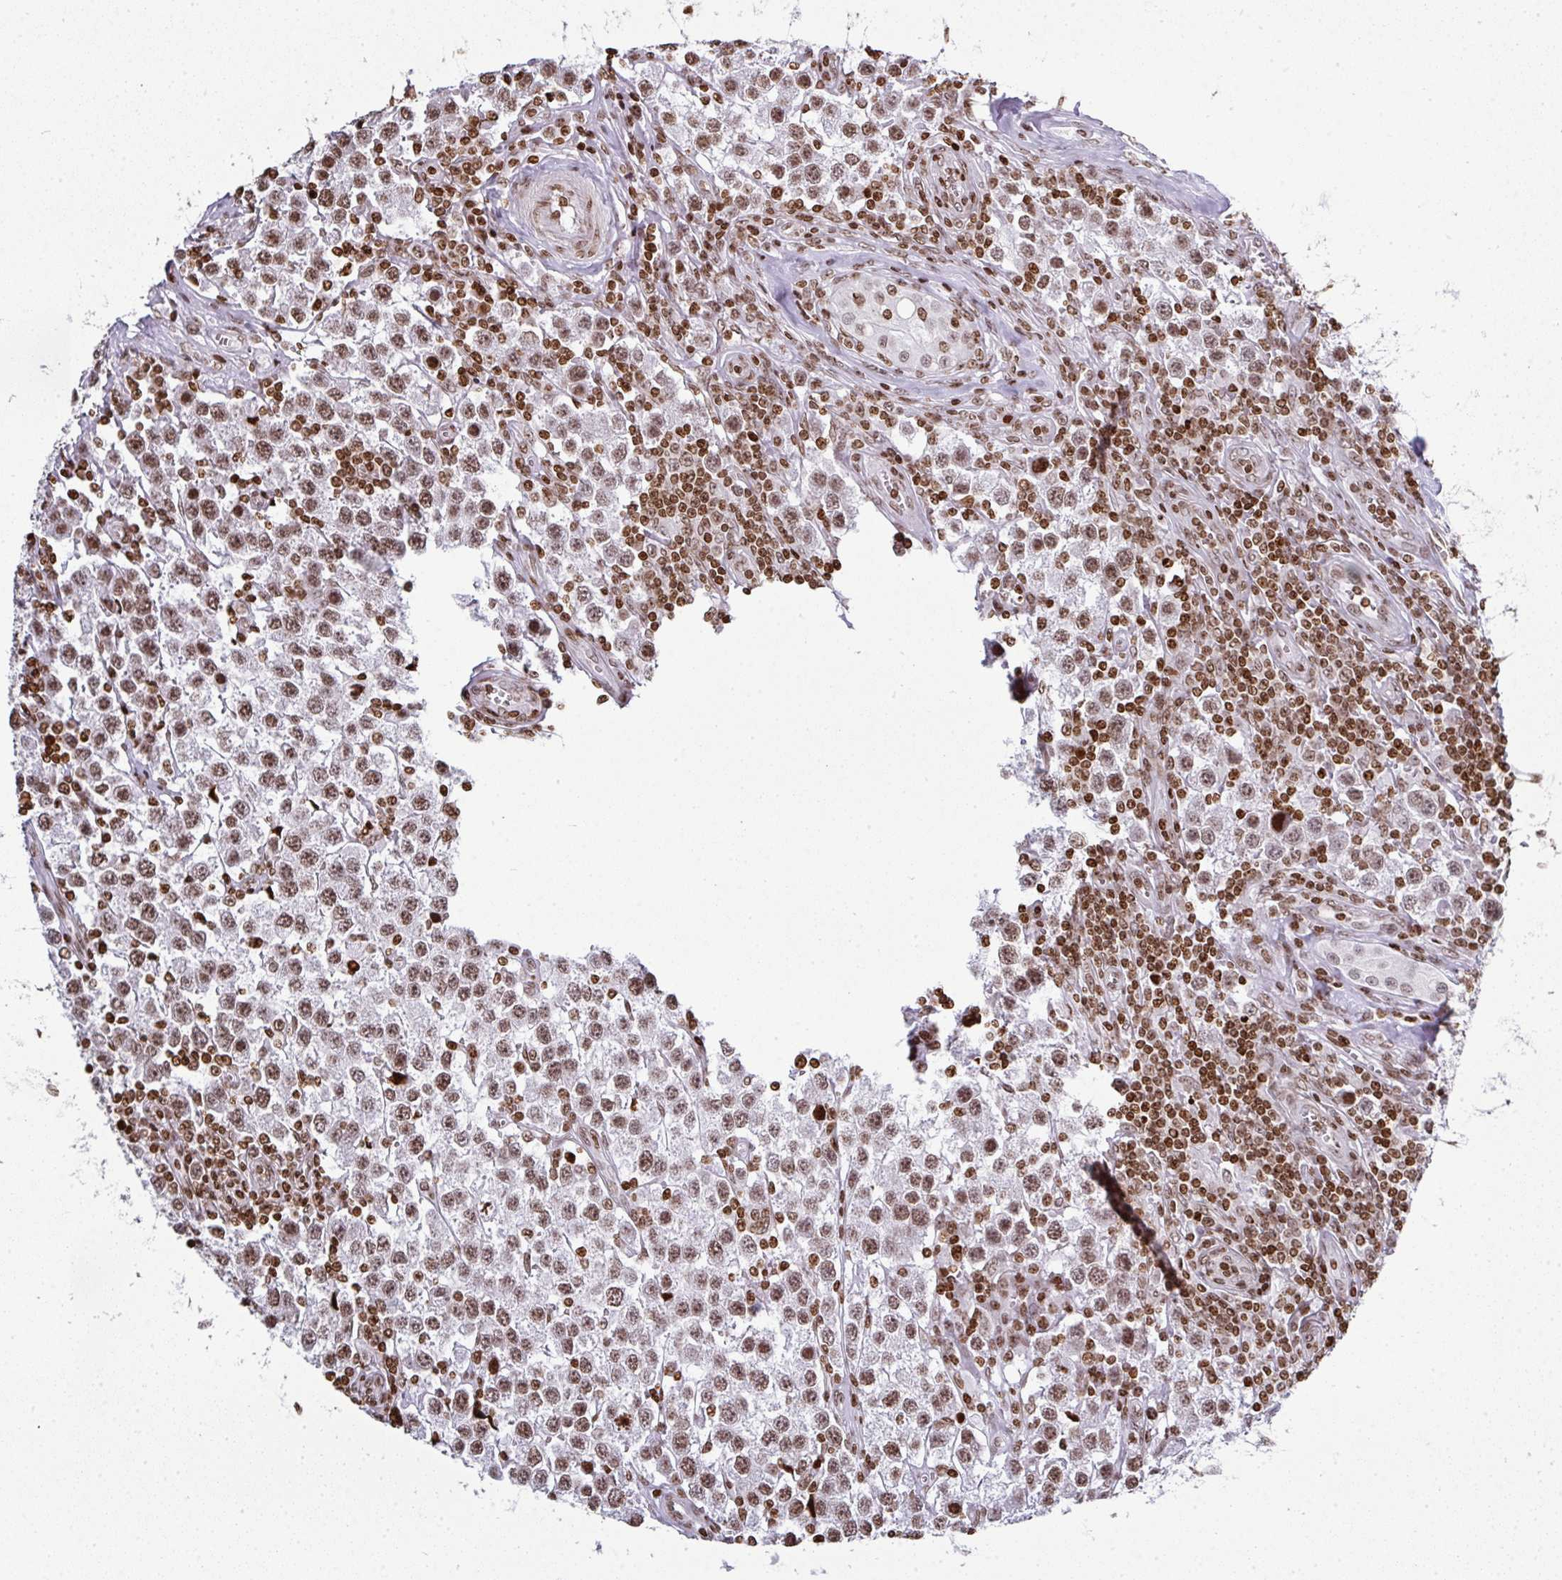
{"staining": {"intensity": "moderate", "quantity": ">75%", "location": "nuclear"}, "tissue": "testis cancer", "cell_type": "Tumor cells", "image_type": "cancer", "snomed": [{"axis": "morphology", "description": "Seminoma, NOS"}, {"axis": "topography", "description": "Testis"}], "caption": "Testis cancer was stained to show a protein in brown. There is medium levels of moderate nuclear expression in approximately >75% of tumor cells.", "gene": "RASL11A", "patient": {"sex": "male", "age": 34}}